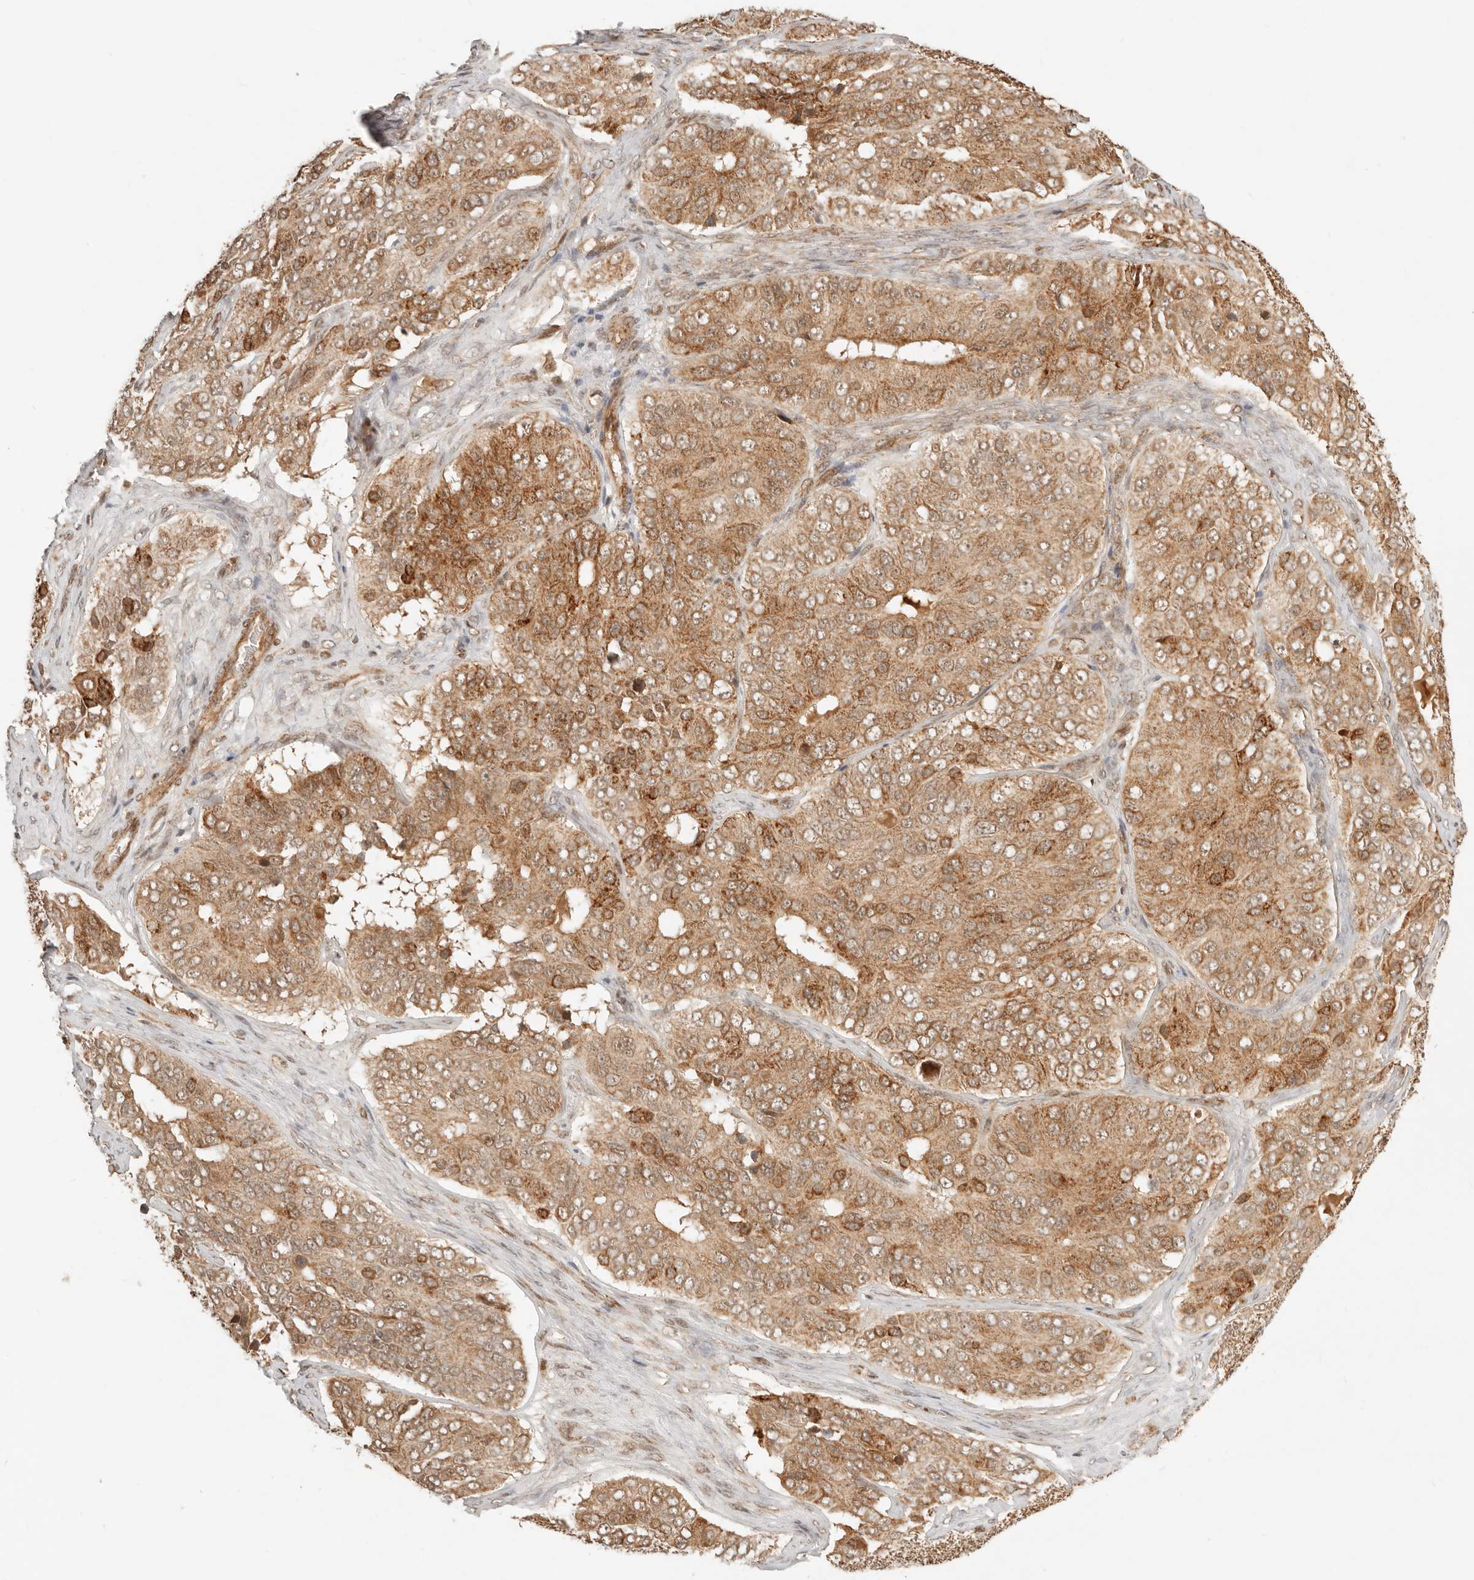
{"staining": {"intensity": "moderate", "quantity": ">75%", "location": "cytoplasmic/membranous"}, "tissue": "ovarian cancer", "cell_type": "Tumor cells", "image_type": "cancer", "snomed": [{"axis": "morphology", "description": "Carcinoma, endometroid"}, {"axis": "topography", "description": "Ovary"}], "caption": "This is a histology image of IHC staining of ovarian cancer (endometroid carcinoma), which shows moderate staining in the cytoplasmic/membranous of tumor cells.", "gene": "BAALC", "patient": {"sex": "female", "age": 51}}